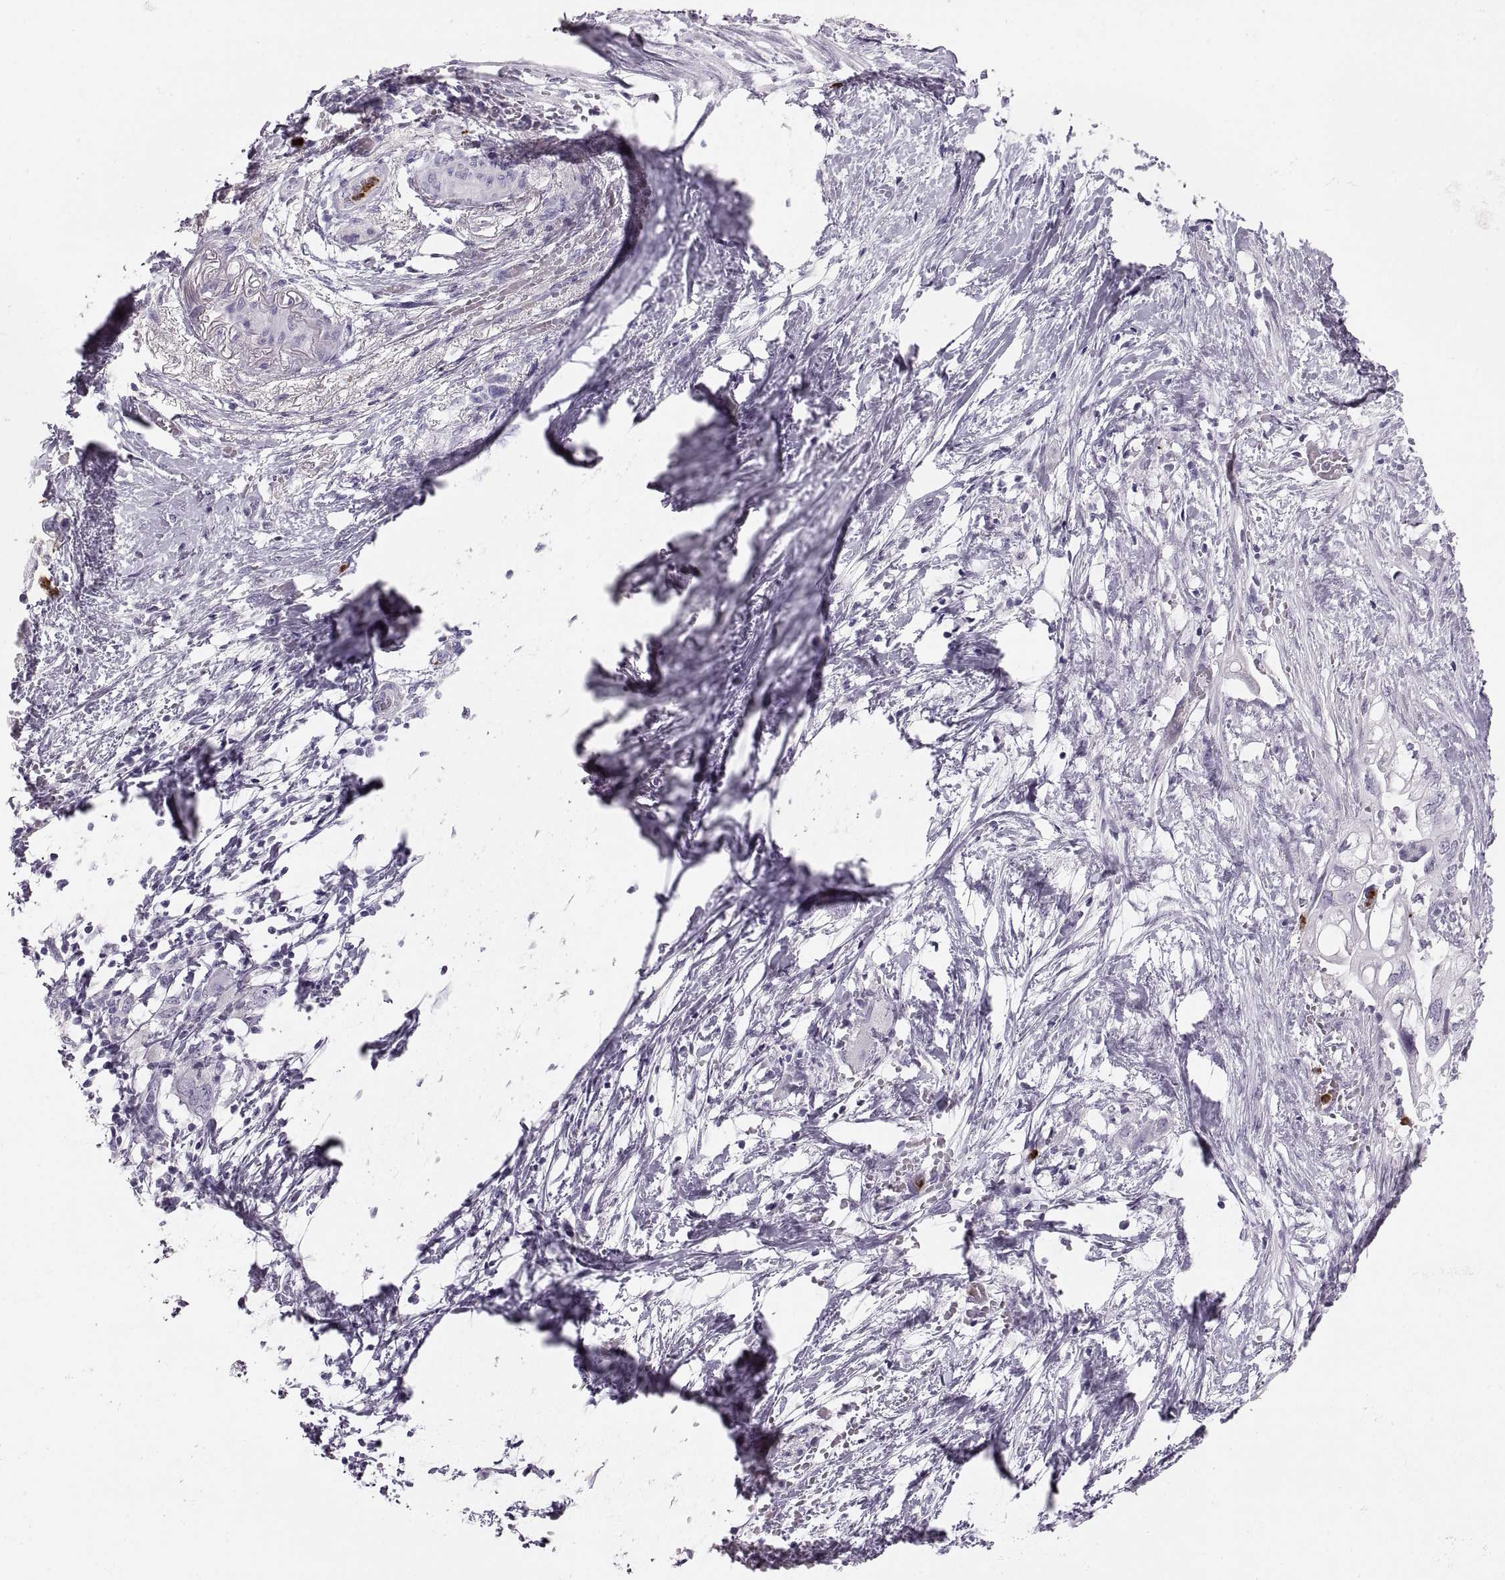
{"staining": {"intensity": "negative", "quantity": "none", "location": "none"}, "tissue": "pancreatic cancer", "cell_type": "Tumor cells", "image_type": "cancer", "snomed": [{"axis": "morphology", "description": "Adenocarcinoma, NOS"}, {"axis": "topography", "description": "Pancreas"}], "caption": "Tumor cells are negative for brown protein staining in pancreatic cancer (adenocarcinoma).", "gene": "MILR1", "patient": {"sex": "female", "age": 72}}